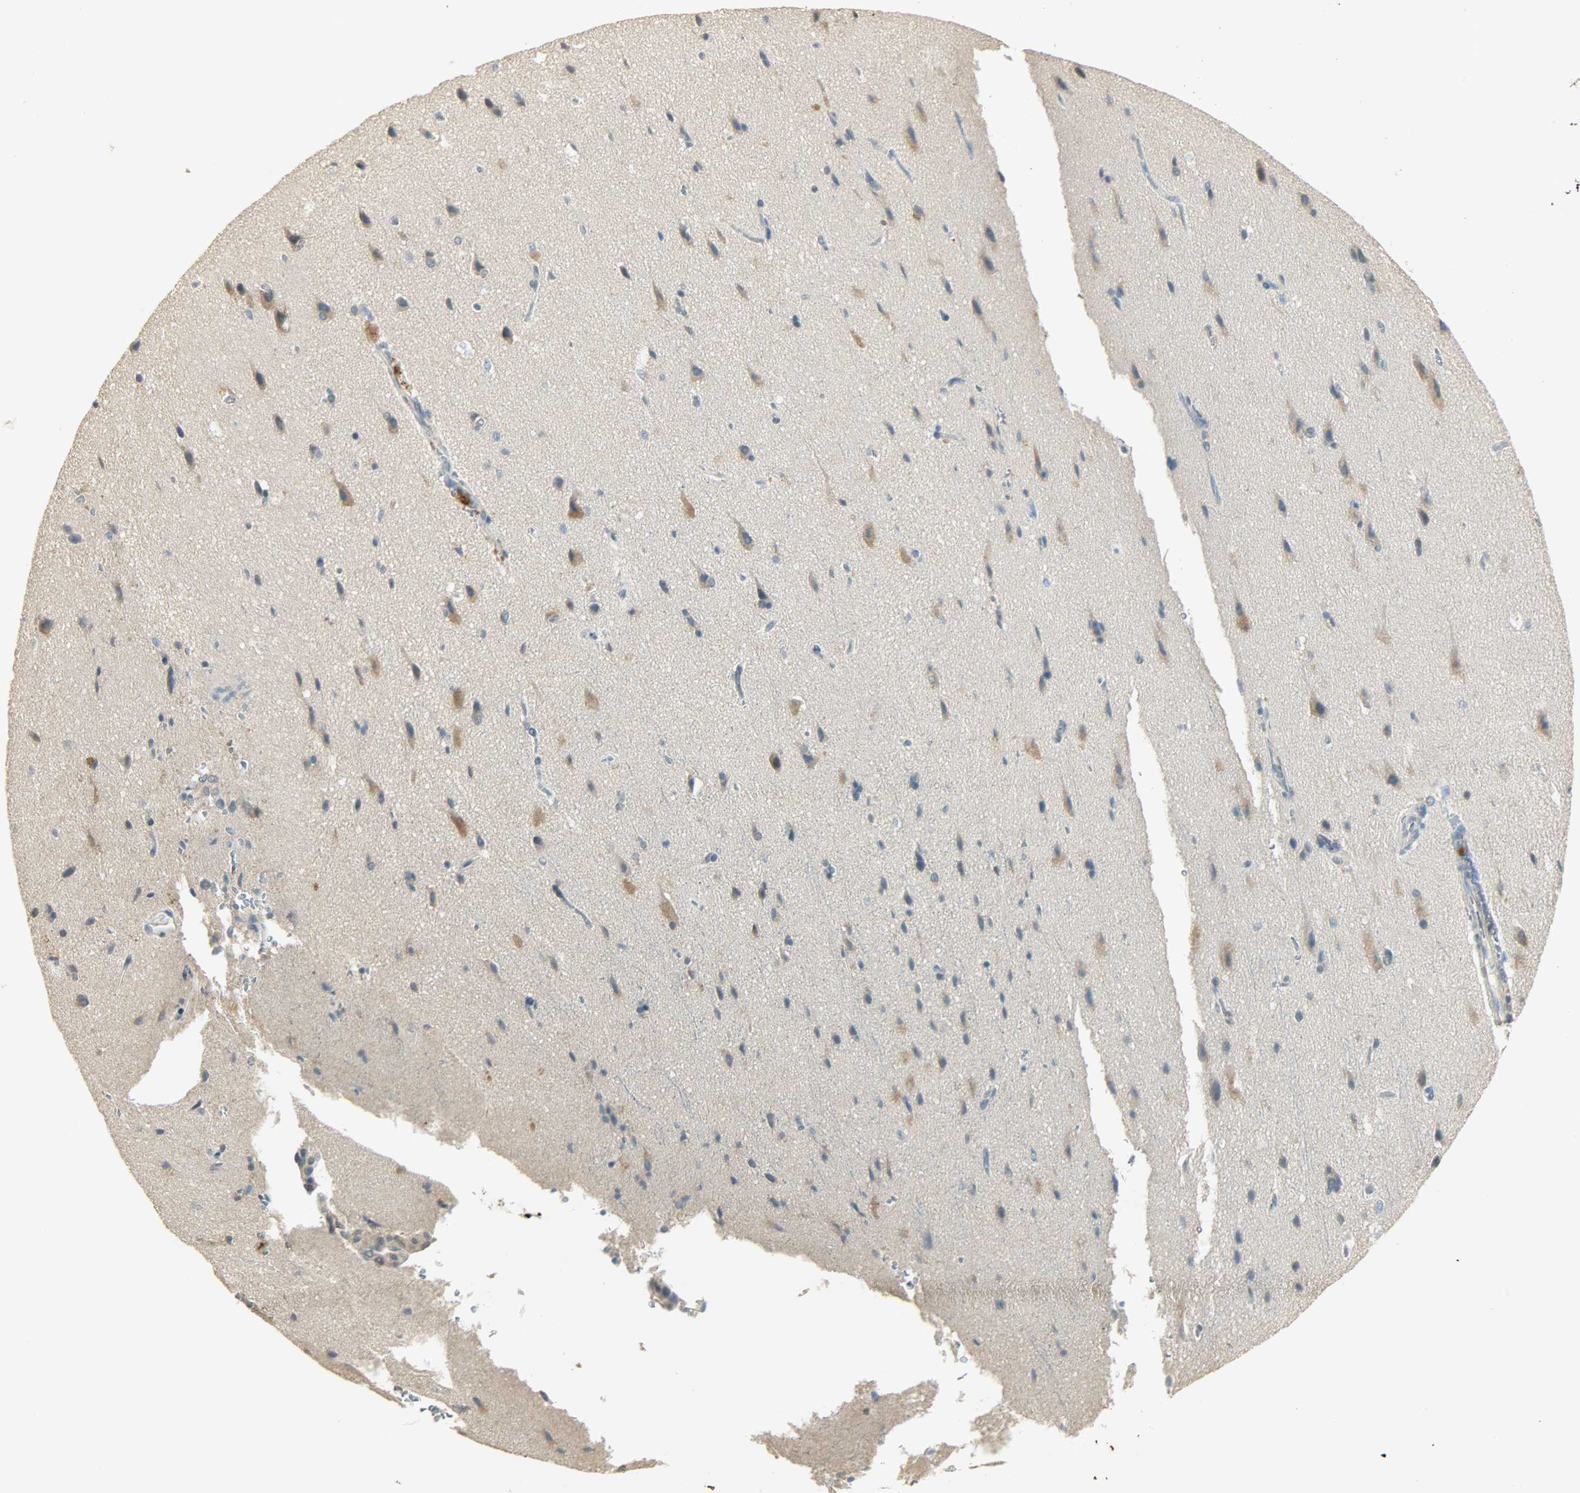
{"staining": {"intensity": "negative", "quantity": "none", "location": "none"}, "tissue": "cerebral cortex", "cell_type": "Endothelial cells", "image_type": "normal", "snomed": [{"axis": "morphology", "description": "Normal tissue, NOS"}, {"axis": "topography", "description": "Cerebral cortex"}], "caption": "Immunohistochemistry (IHC) of unremarkable cerebral cortex reveals no staining in endothelial cells.", "gene": "USP13", "patient": {"sex": "male", "age": 62}}